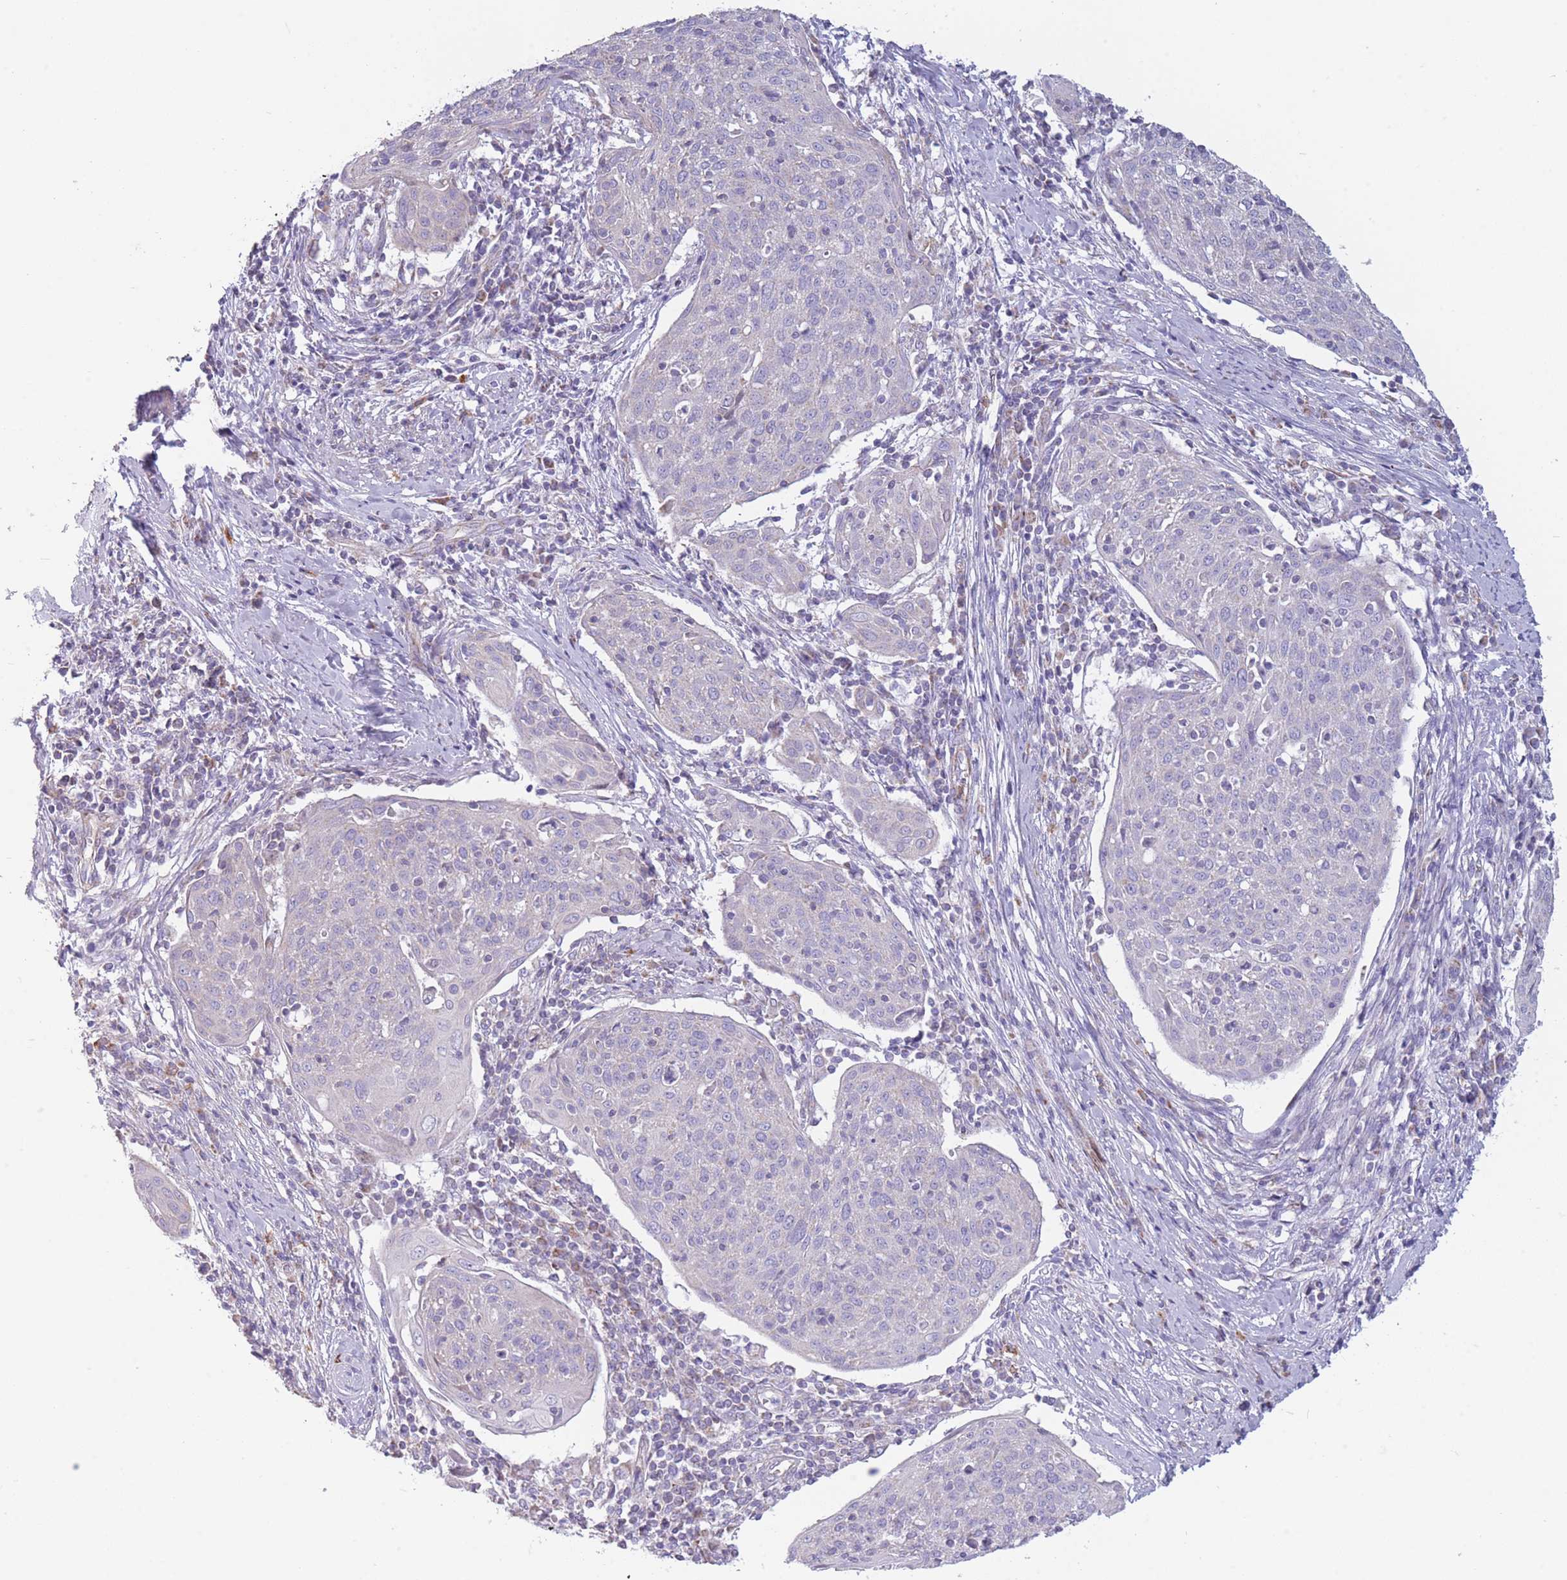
{"staining": {"intensity": "negative", "quantity": "none", "location": "none"}, "tissue": "cervical cancer", "cell_type": "Tumor cells", "image_type": "cancer", "snomed": [{"axis": "morphology", "description": "Squamous cell carcinoma, NOS"}, {"axis": "topography", "description": "Cervix"}], "caption": "DAB immunohistochemical staining of human squamous cell carcinoma (cervical) exhibits no significant staining in tumor cells.", "gene": "PDHA1", "patient": {"sex": "female", "age": 67}}